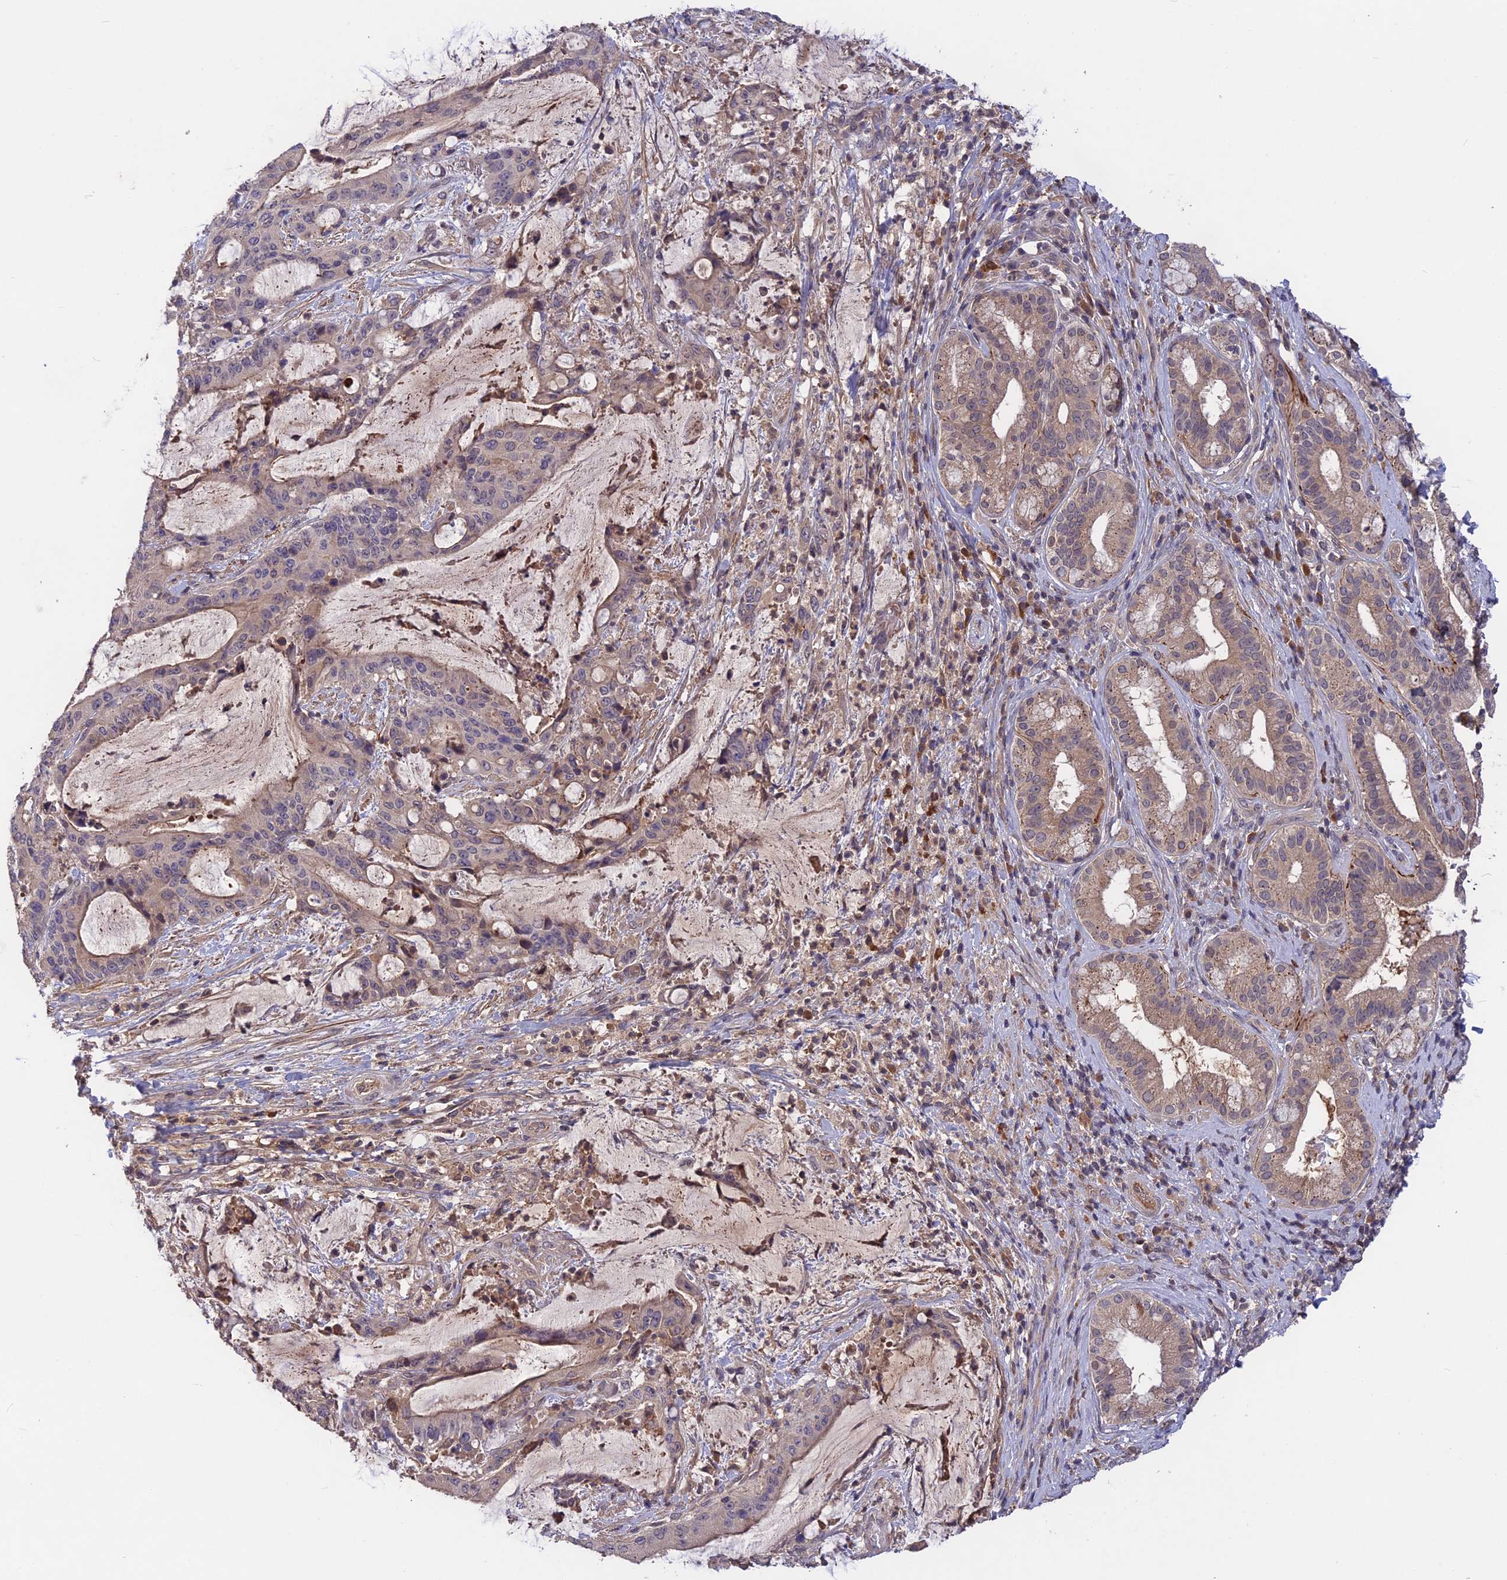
{"staining": {"intensity": "moderate", "quantity": "25%-75%", "location": "cytoplasmic/membranous"}, "tissue": "liver cancer", "cell_type": "Tumor cells", "image_type": "cancer", "snomed": [{"axis": "morphology", "description": "Normal tissue, NOS"}, {"axis": "morphology", "description": "Cholangiocarcinoma"}, {"axis": "topography", "description": "Liver"}, {"axis": "topography", "description": "Peripheral nerve tissue"}], "caption": "Tumor cells display moderate cytoplasmic/membranous positivity in about 25%-75% of cells in liver cancer.", "gene": "ADO", "patient": {"sex": "female", "age": 73}}